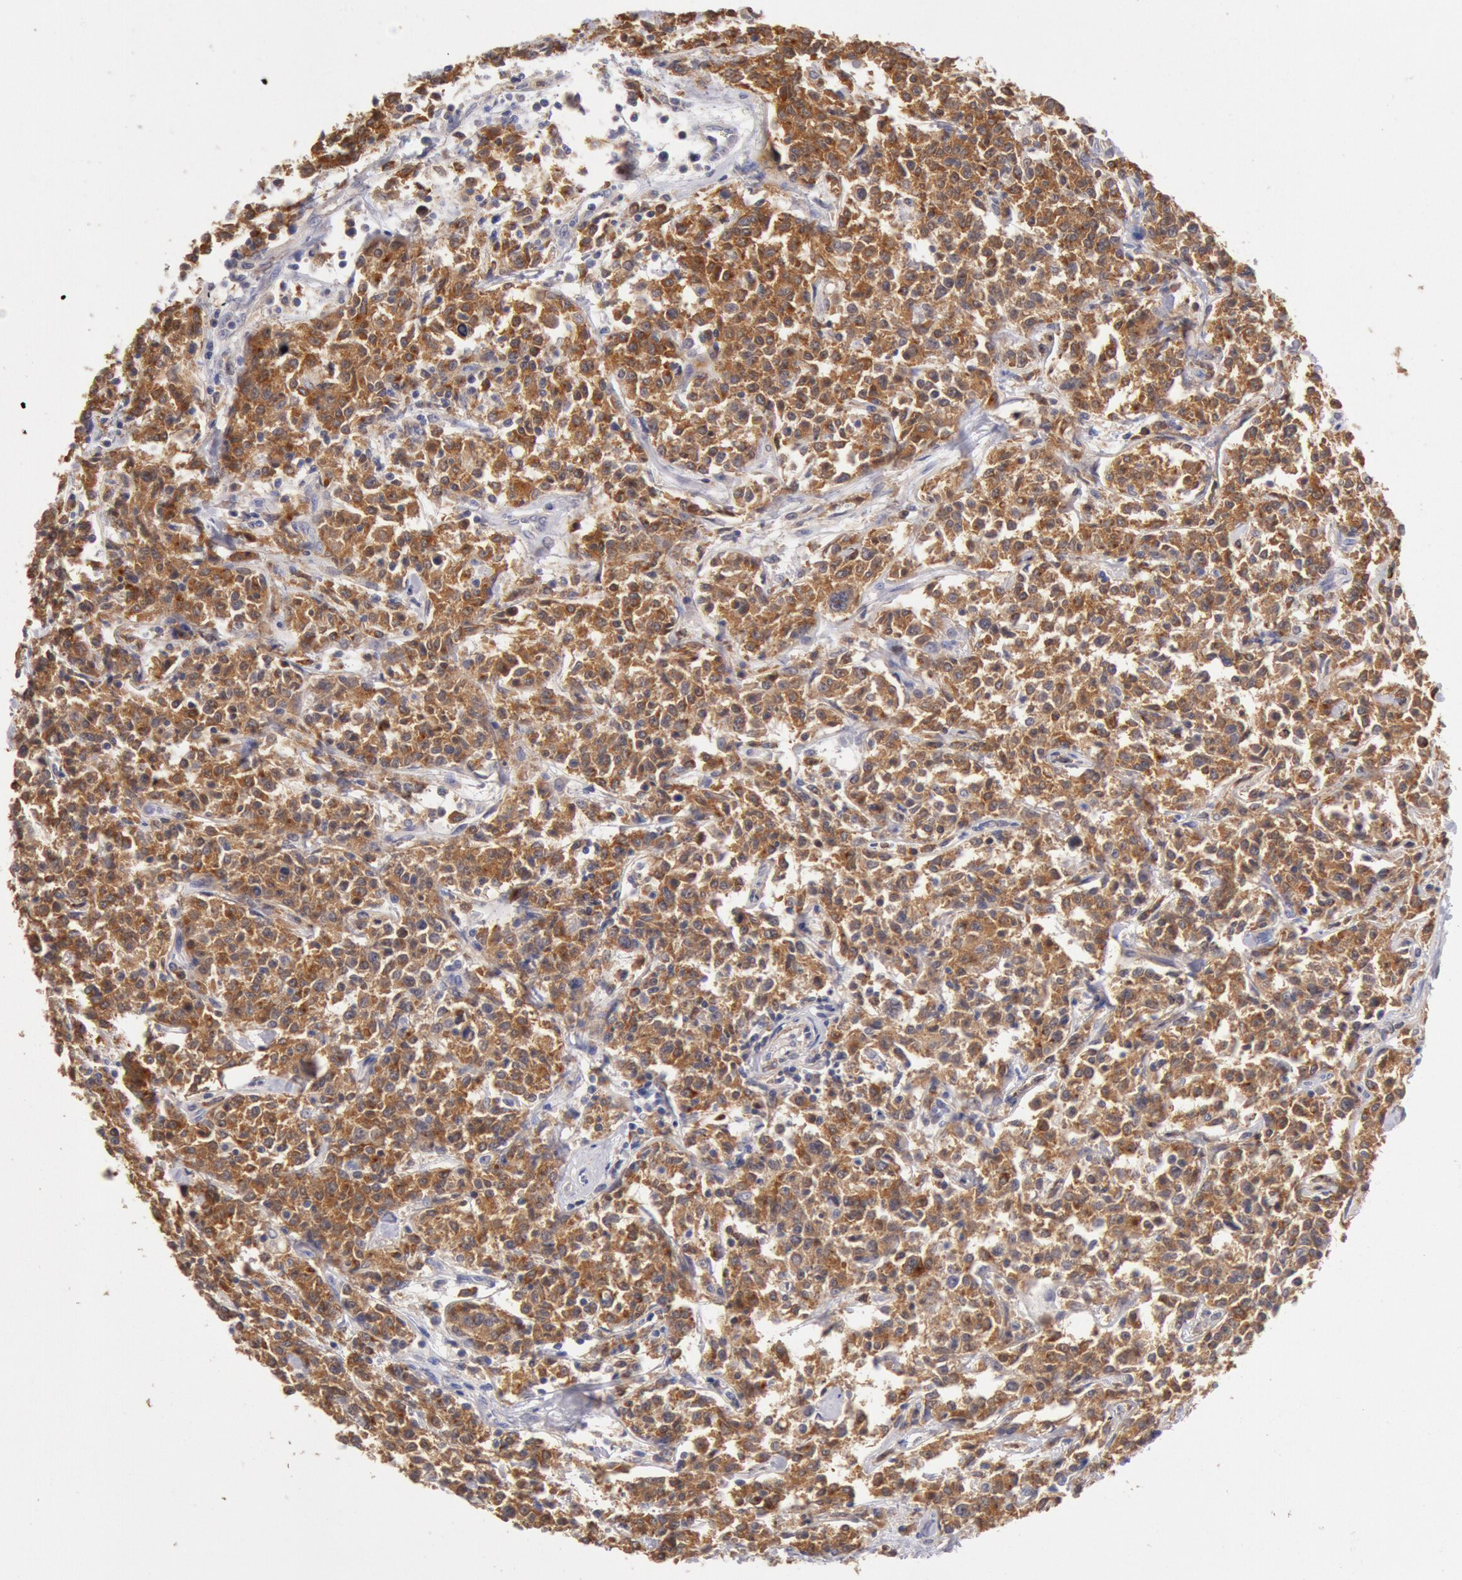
{"staining": {"intensity": "strong", "quantity": ">75%", "location": "cytoplasmic/membranous"}, "tissue": "lymphoma", "cell_type": "Tumor cells", "image_type": "cancer", "snomed": [{"axis": "morphology", "description": "Malignant lymphoma, non-Hodgkin's type, Low grade"}, {"axis": "topography", "description": "Small intestine"}], "caption": "Brown immunohistochemical staining in low-grade malignant lymphoma, non-Hodgkin's type shows strong cytoplasmic/membranous expression in approximately >75% of tumor cells.", "gene": "TMED8", "patient": {"sex": "female", "age": 59}}